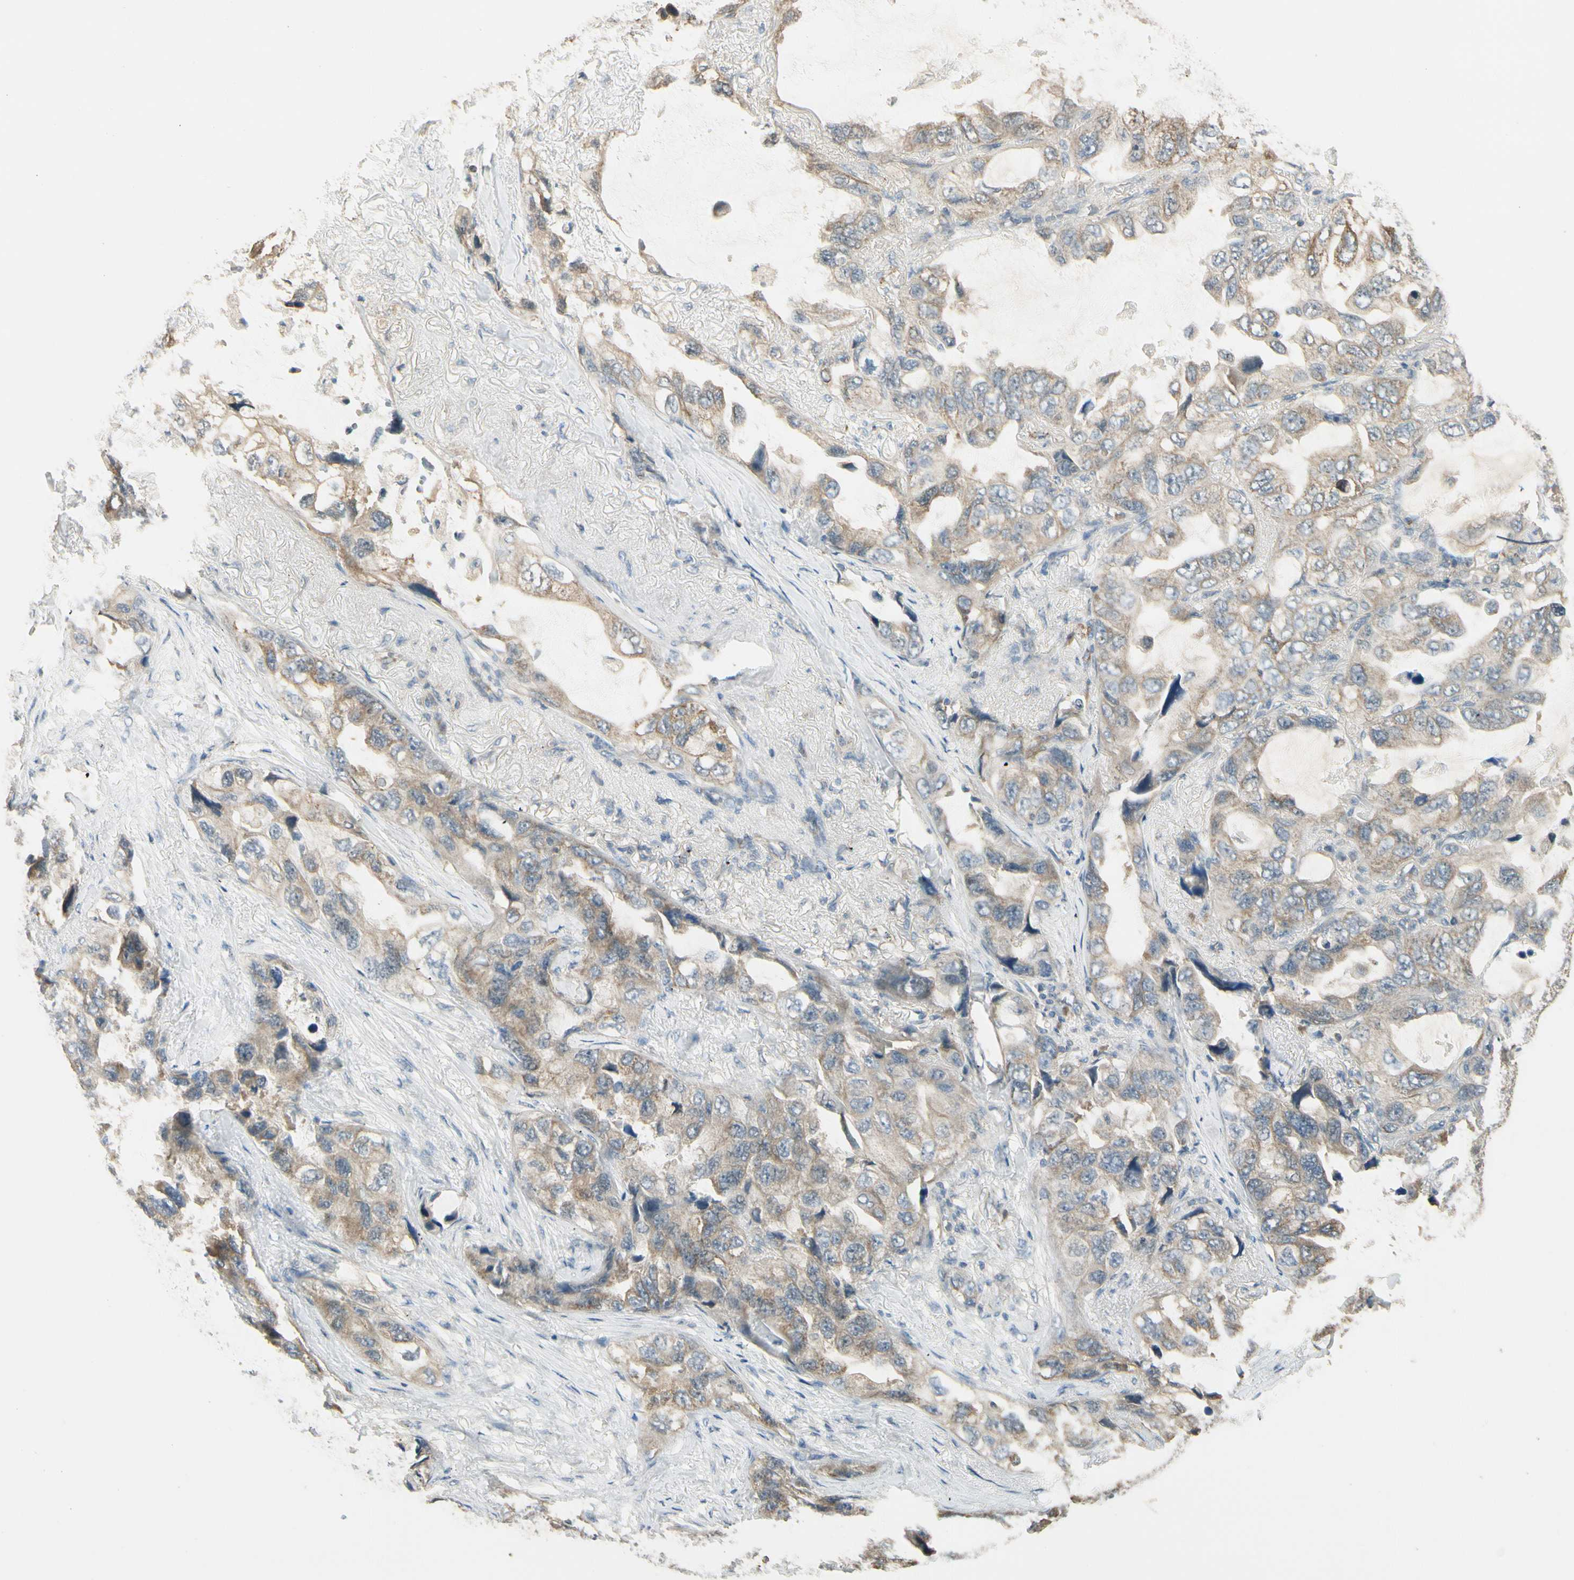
{"staining": {"intensity": "weak", "quantity": "25%-75%", "location": "cytoplasmic/membranous"}, "tissue": "lung cancer", "cell_type": "Tumor cells", "image_type": "cancer", "snomed": [{"axis": "morphology", "description": "Squamous cell carcinoma, NOS"}, {"axis": "topography", "description": "Lung"}], "caption": "There is low levels of weak cytoplasmic/membranous positivity in tumor cells of lung squamous cell carcinoma, as demonstrated by immunohistochemical staining (brown color).", "gene": "PLXNA1", "patient": {"sex": "female", "age": 73}}